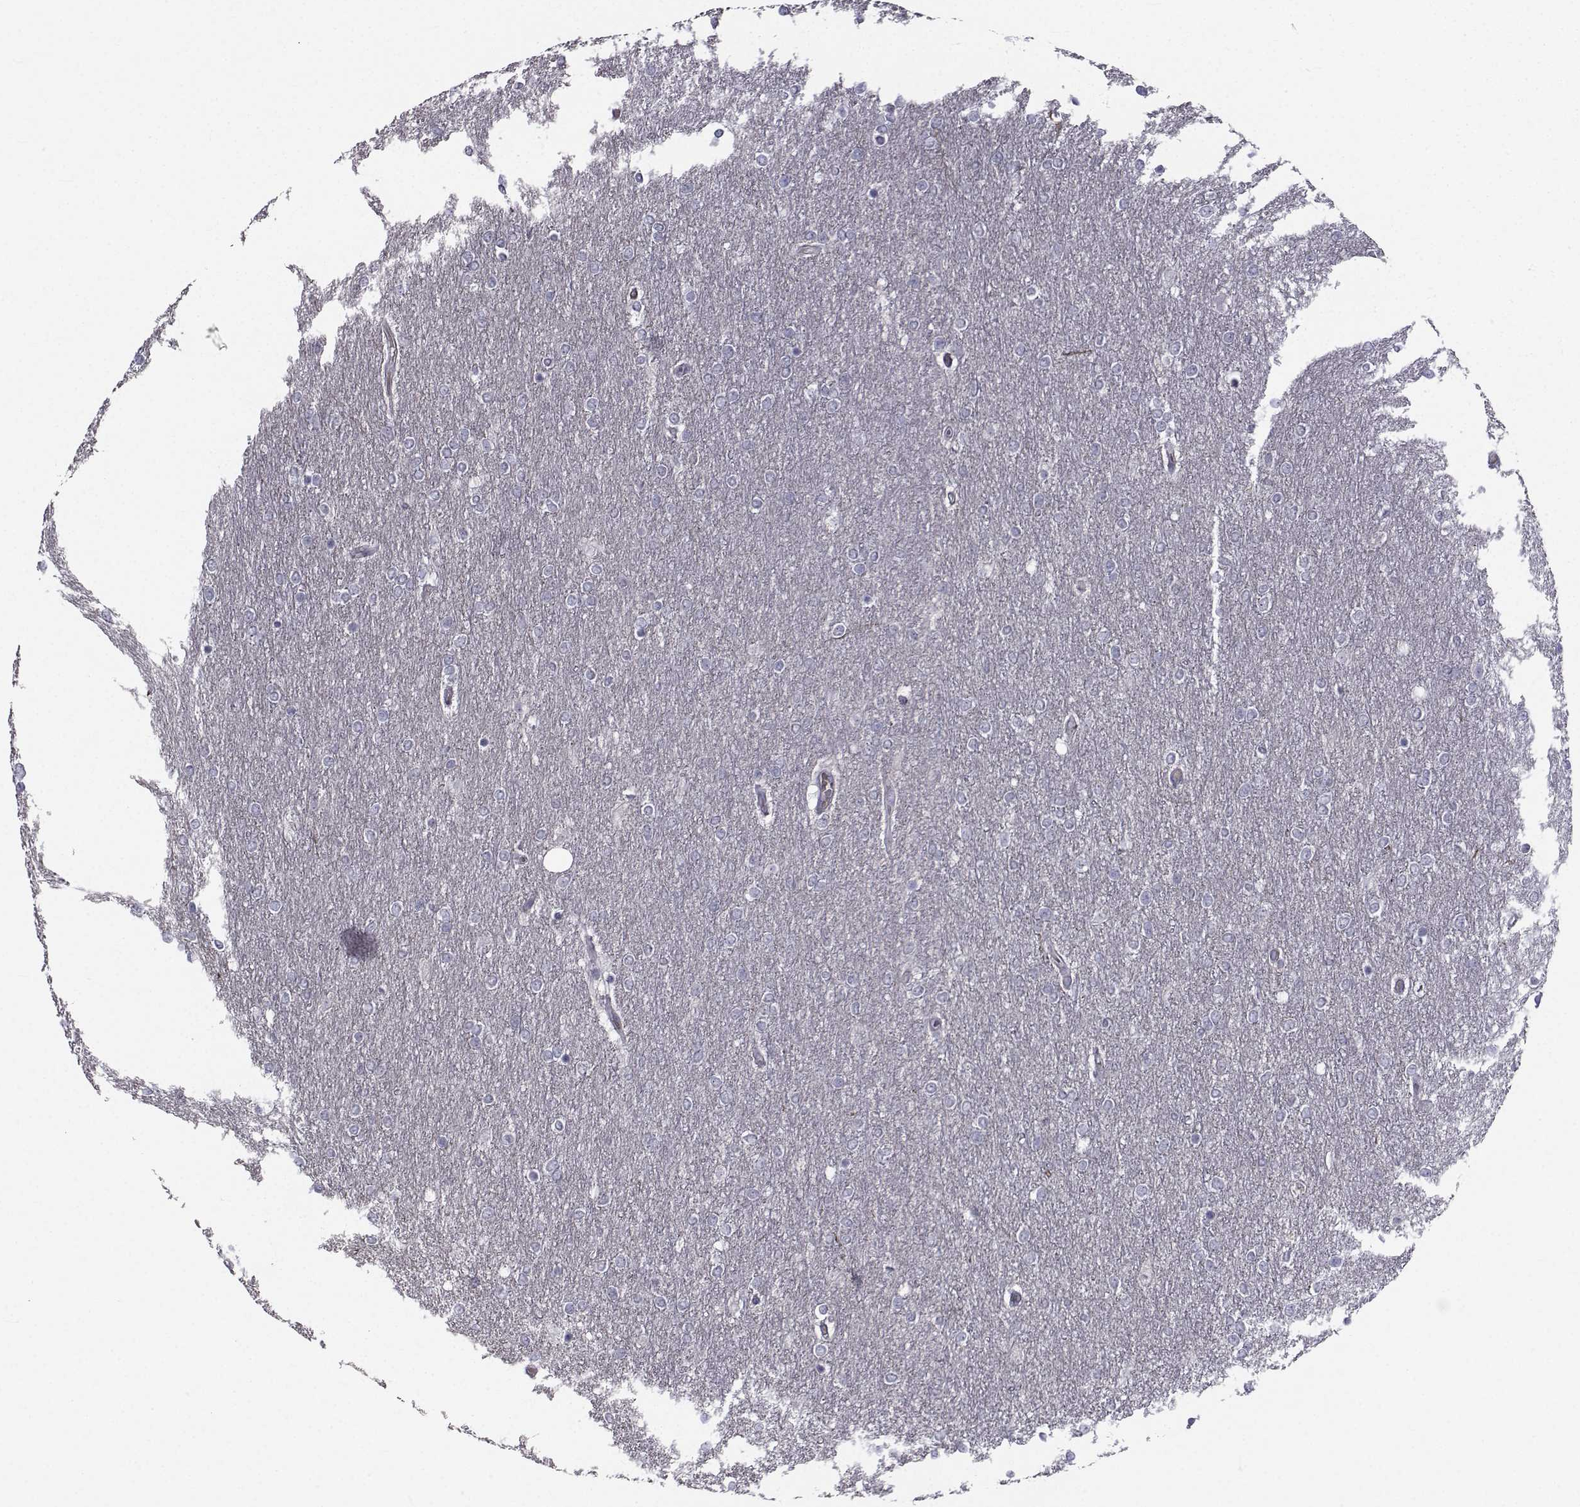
{"staining": {"intensity": "negative", "quantity": "none", "location": "none"}, "tissue": "glioma", "cell_type": "Tumor cells", "image_type": "cancer", "snomed": [{"axis": "morphology", "description": "Glioma, malignant, High grade"}, {"axis": "topography", "description": "Brain"}], "caption": "Immunohistochemical staining of human glioma demonstrates no significant positivity in tumor cells.", "gene": "ANGPT1", "patient": {"sex": "female", "age": 61}}